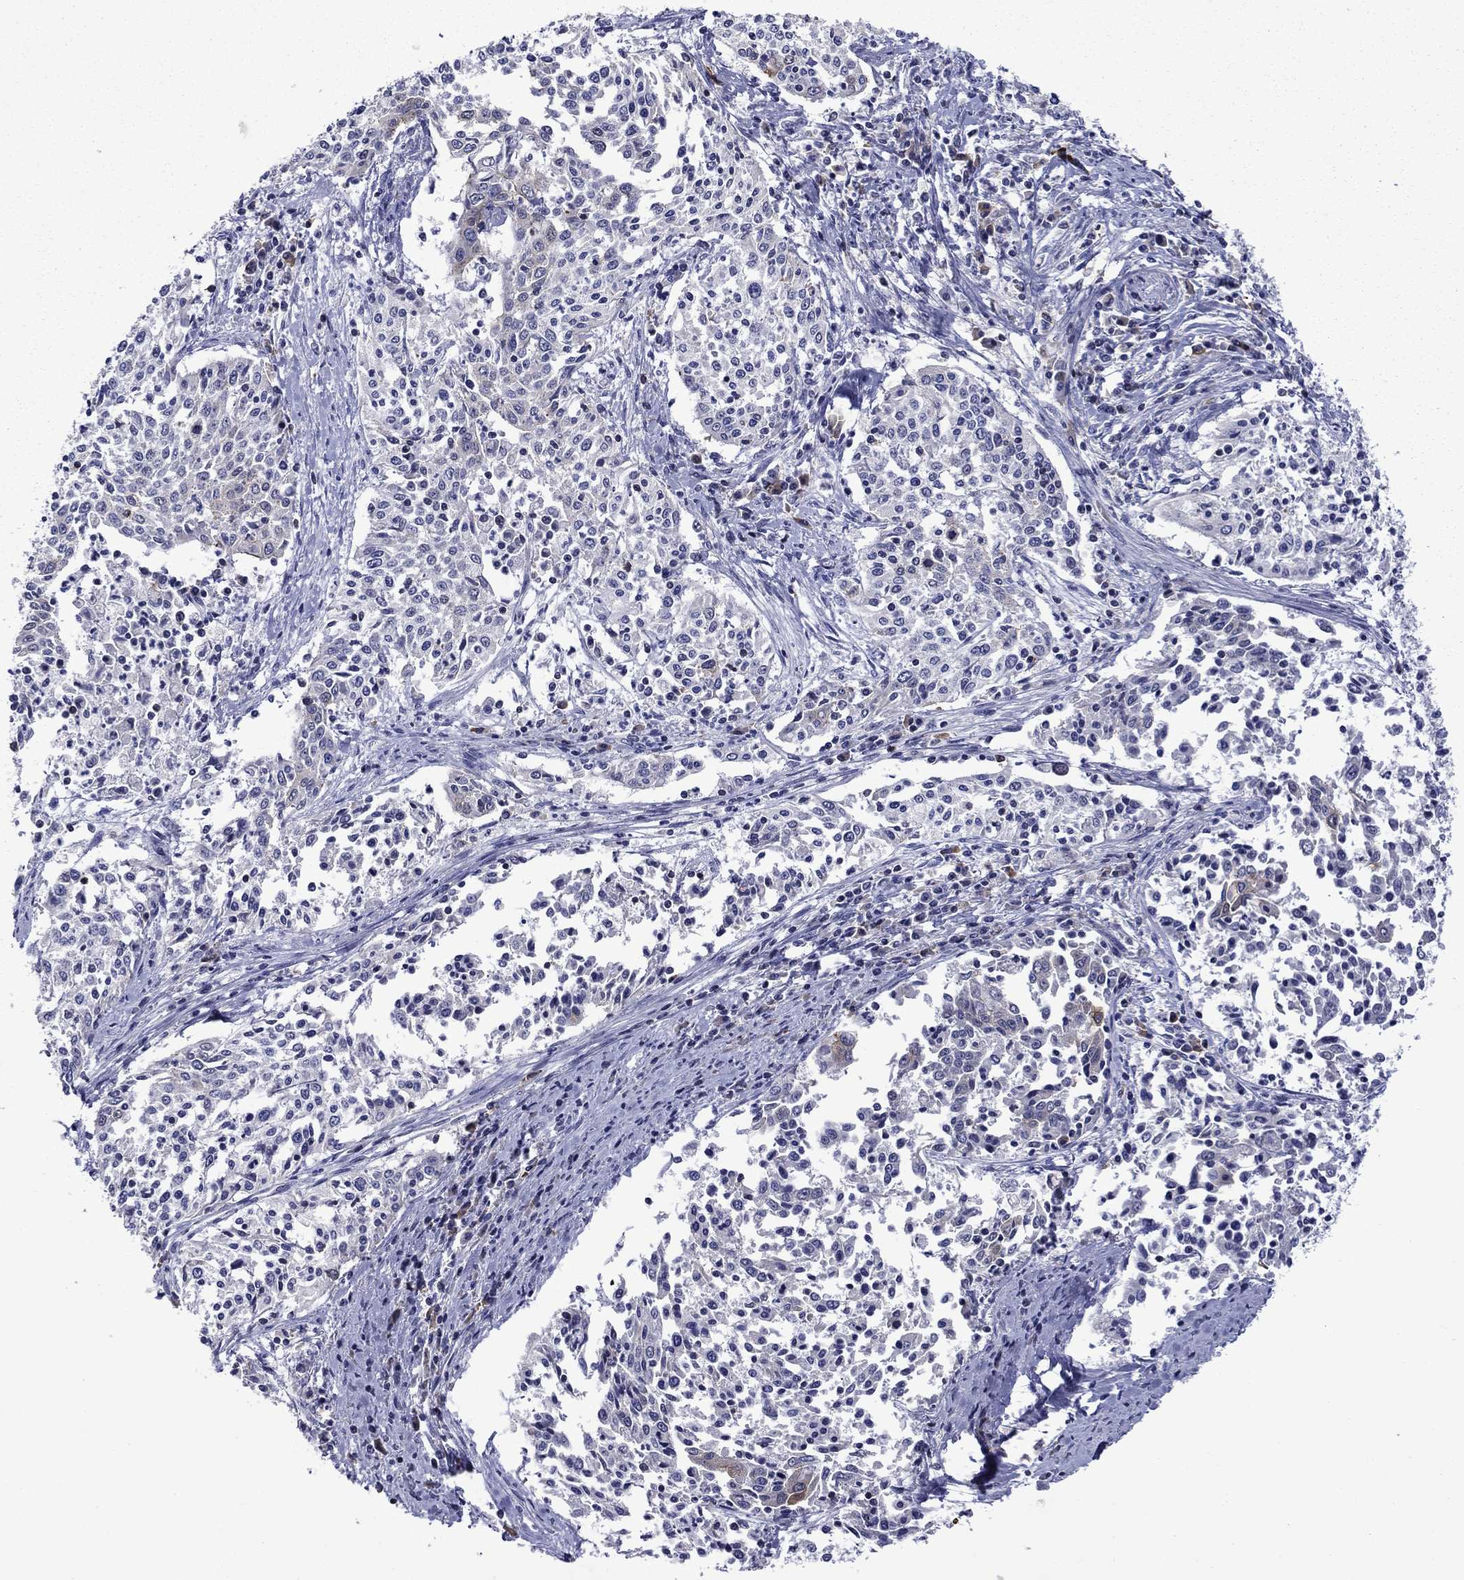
{"staining": {"intensity": "weak", "quantity": "<25%", "location": "cytoplasmic/membranous"}, "tissue": "cervical cancer", "cell_type": "Tumor cells", "image_type": "cancer", "snomed": [{"axis": "morphology", "description": "Squamous cell carcinoma, NOS"}, {"axis": "topography", "description": "Cervix"}], "caption": "Human squamous cell carcinoma (cervical) stained for a protein using immunohistochemistry displays no expression in tumor cells.", "gene": "LMO7", "patient": {"sex": "female", "age": 41}}